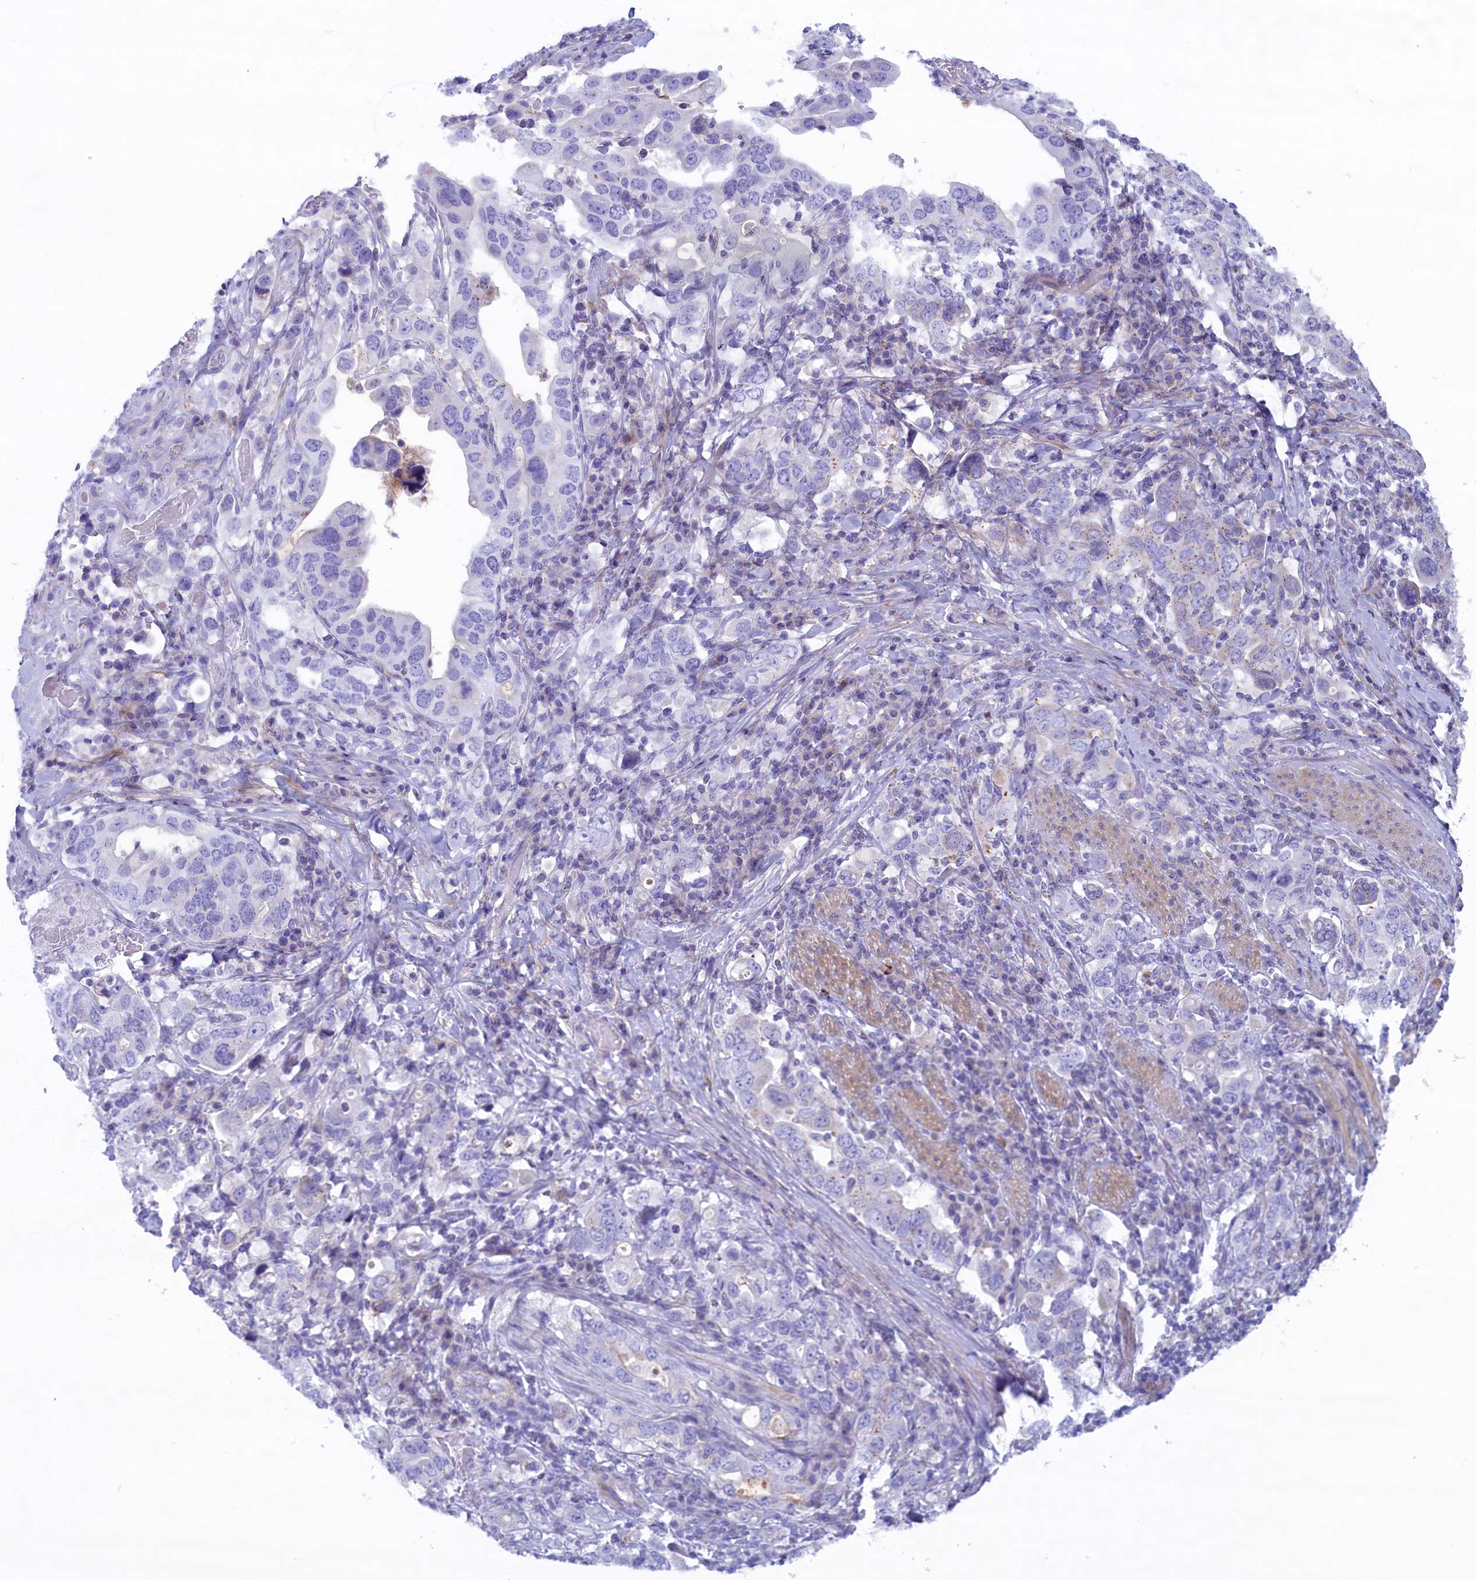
{"staining": {"intensity": "negative", "quantity": "none", "location": "none"}, "tissue": "stomach cancer", "cell_type": "Tumor cells", "image_type": "cancer", "snomed": [{"axis": "morphology", "description": "Adenocarcinoma, NOS"}, {"axis": "topography", "description": "Stomach, upper"}], "caption": "IHC photomicrograph of human adenocarcinoma (stomach) stained for a protein (brown), which reveals no positivity in tumor cells. (IHC, brightfield microscopy, high magnification).", "gene": "MPV17L2", "patient": {"sex": "male", "age": 62}}